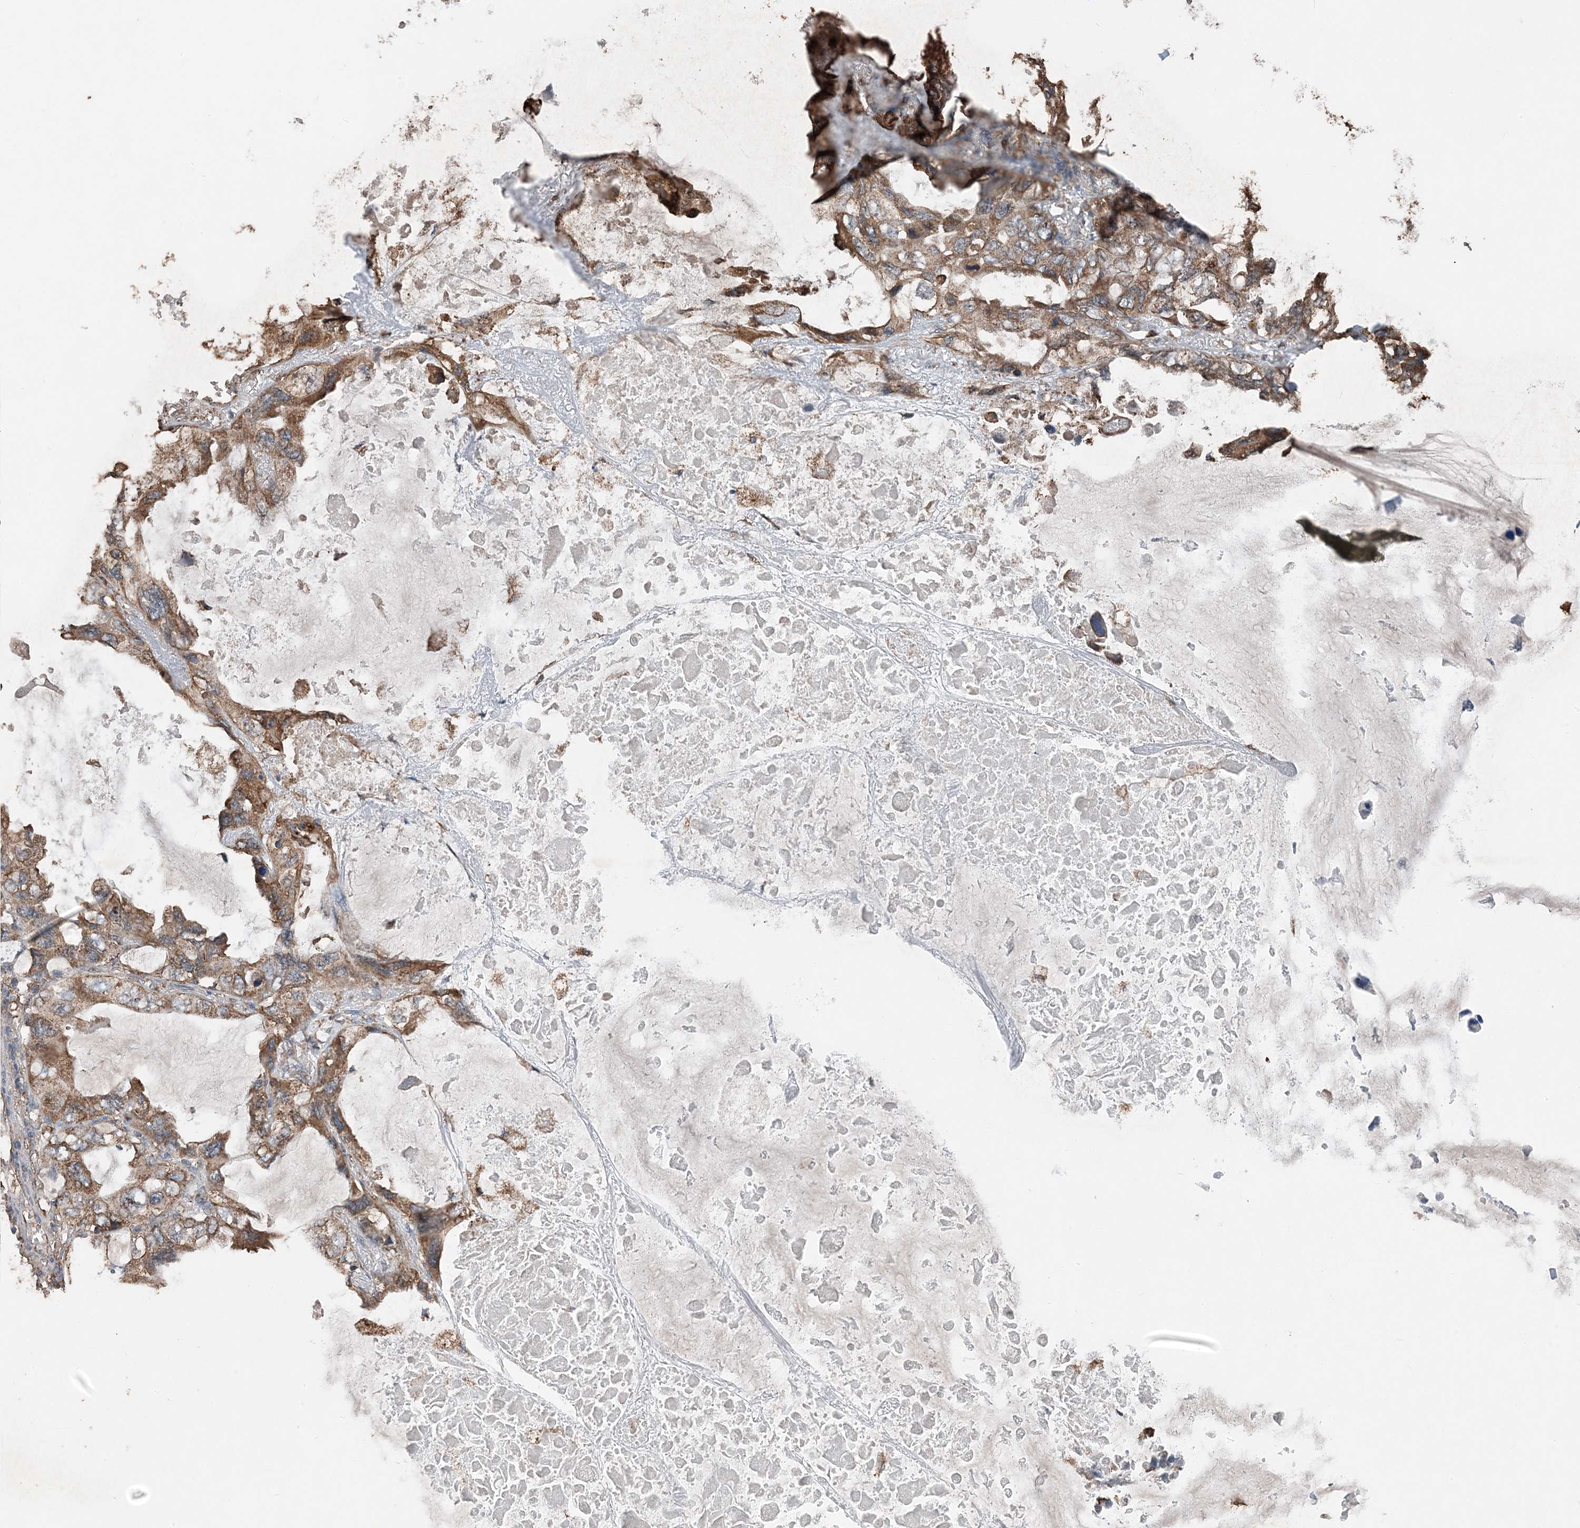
{"staining": {"intensity": "moderate", "quantity": ">75%", "location": "cytoplasmic/membranous"}, "tissue": "lung cancer", "cell_type": "Tumor cells", "image_type": "cancer", "snomed": [{"axis": "morphology", "description": "Squamous cell carcinoma, NOS"}, {"axis": "topography", "description": "Lung"}], "caption": "Moderate cytoplasmic/membranous staining for a protein is seen in approximately >75% of tumor cells of lung cancer (squamous cell carcinoma) using IHC.", "gene": "PDIA6", "patient": {"sex": "female", "age": 73}}